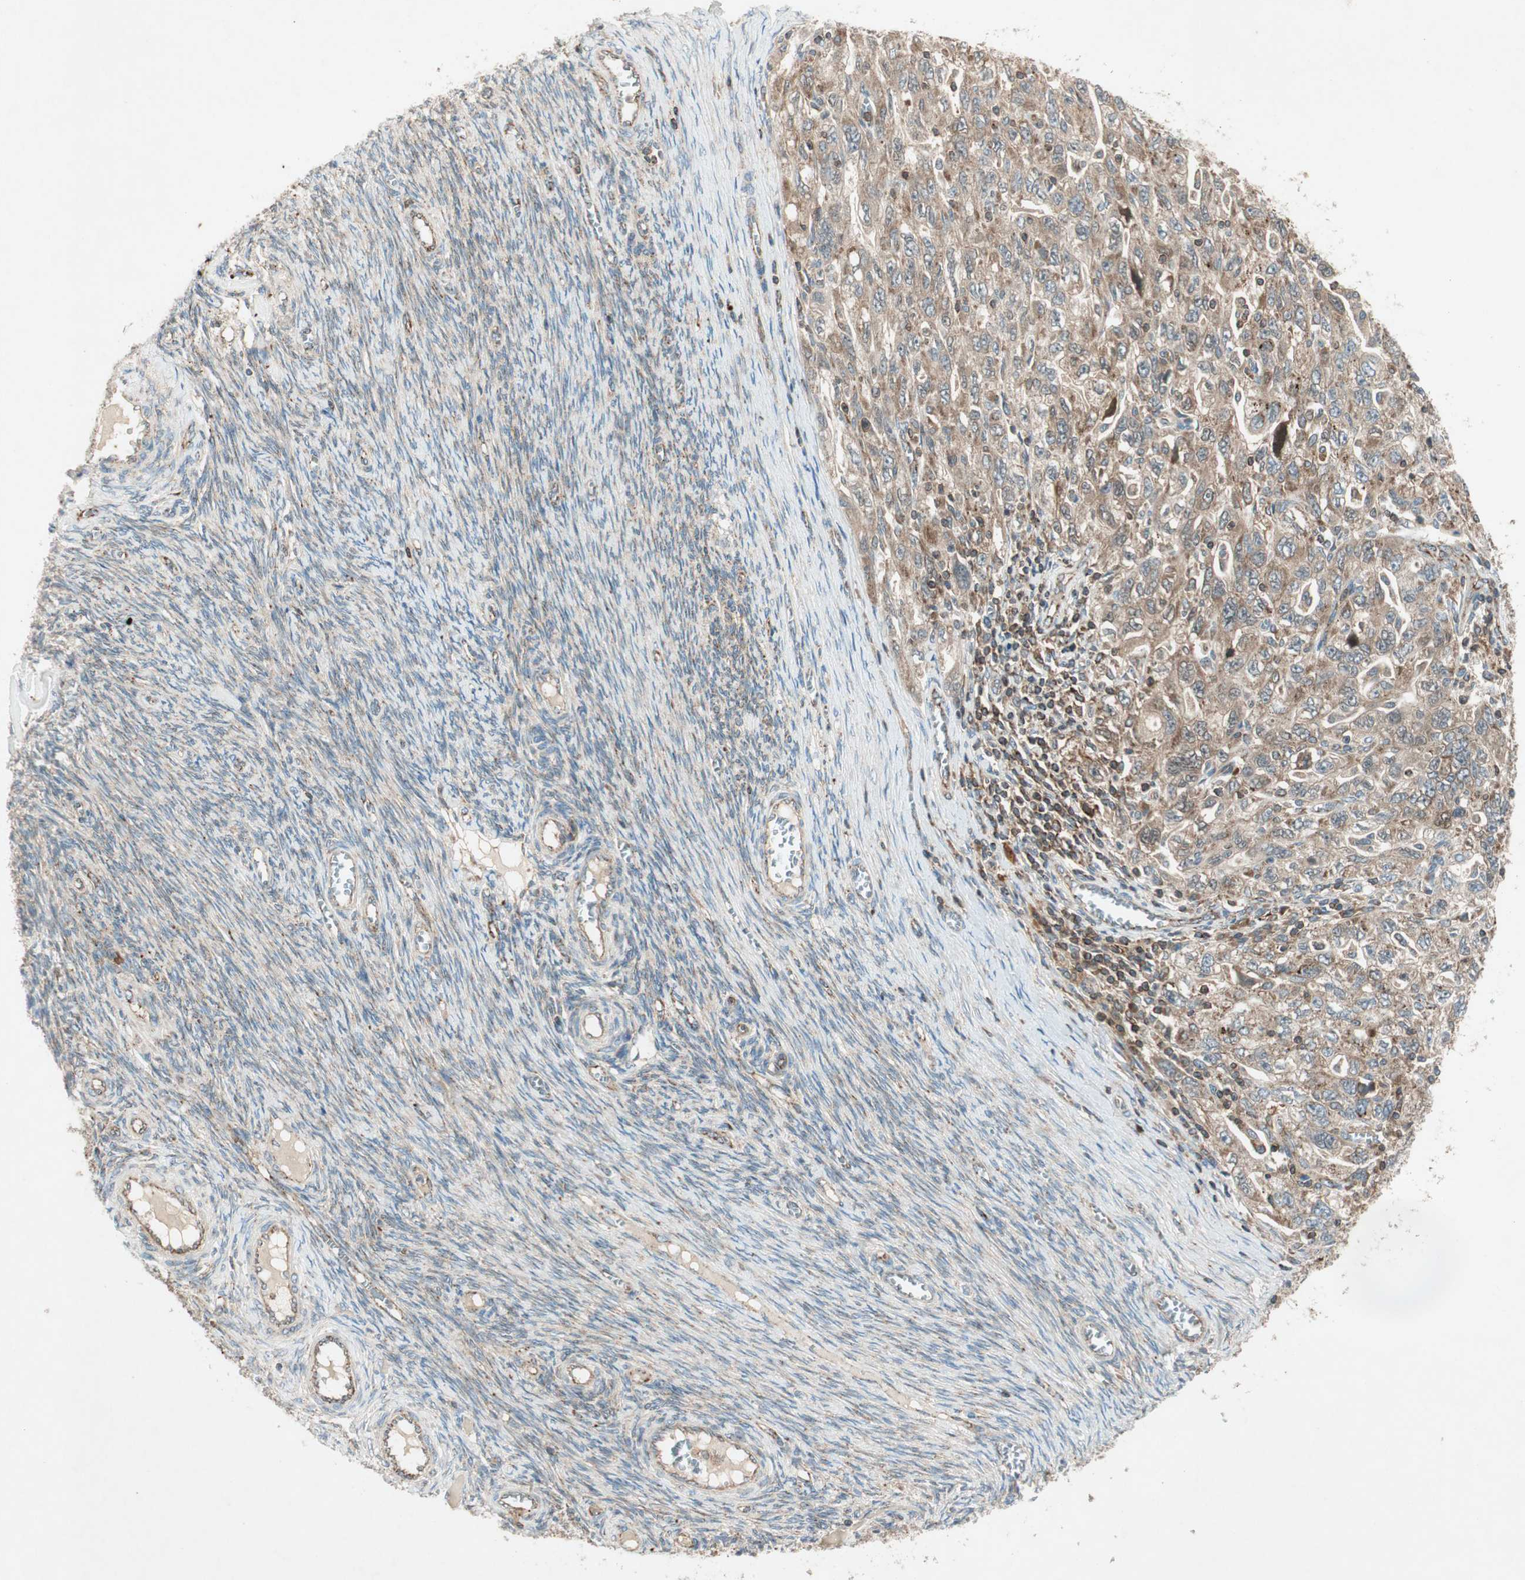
{"staining": {"intensity": "moderate", "quantity": ">75%", "location": "cytoplasmic/membranous"}, "tissue": "ovarian cancer", "cell_type": "Tumor cells", "image_type": "cancer", "snomed": [{"axis": "morphology", "description": "Carcinoma, NOS"}, {"axis": "morphology", "description": "Cystadenocarcinoma, serous, NOS"}, {"axis": "topography", "description": "Ovary"}], "caption": "Brown immunohistochemical staining in human ovarian serous cystadenocarcinoma demonstrates moderate cytoplasmic/membranous staining in approximately >75% of tumor cells. The staining is performed using DAB (3,3'-diaminobenzidine) brown chromogen to label protein expression. The nuclei are counter-stained blue using hematoxylin.", "gene": "CHADL", "patient": {"sex": "female", "age": 69}}